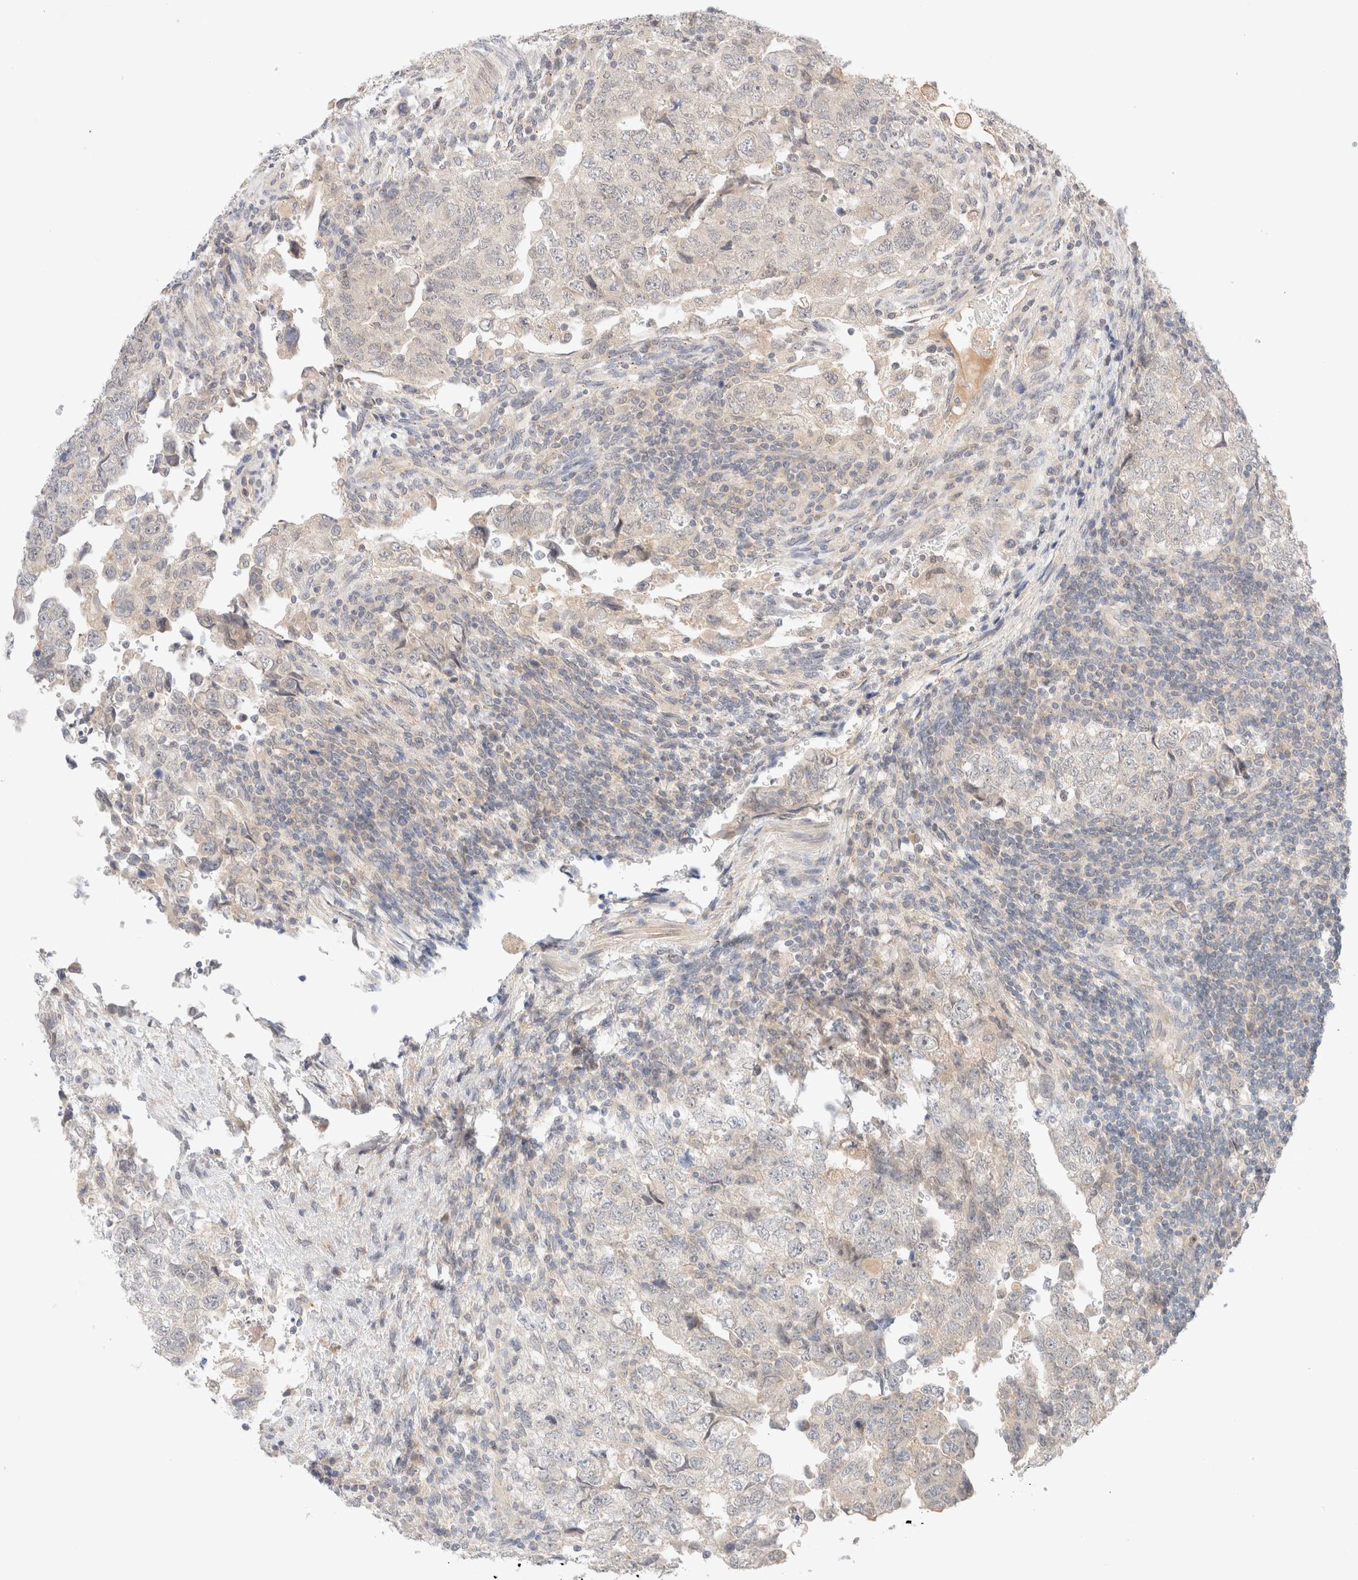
{"staining": {"intensity": "weak", "quantity": "<25%", "location": "cytoplasmic/membranous"}, "tissue": "testis cancer", "cell_type": "Tumor cells", "image_type": "cancer", "snomed": [{"axis": "morphology", "description": "Normal tissue, NOS"}, {"axis": "morphology", "description": "Carcinoma, Embryonal, NOS"}, {"axis": "topography", "description": "Testis"}], "caption": "Tumor cells show no significant positivity in testis embryonal carcinoma. (Stains: DAB (3,3'-diaminobenzidine) immunohistochemistry with hematoxylin counter stain, Microscopy: brightfield microscopy at high magnification).", "gene": "SARM1", "patient": {"sex": "male", "age": 36}}